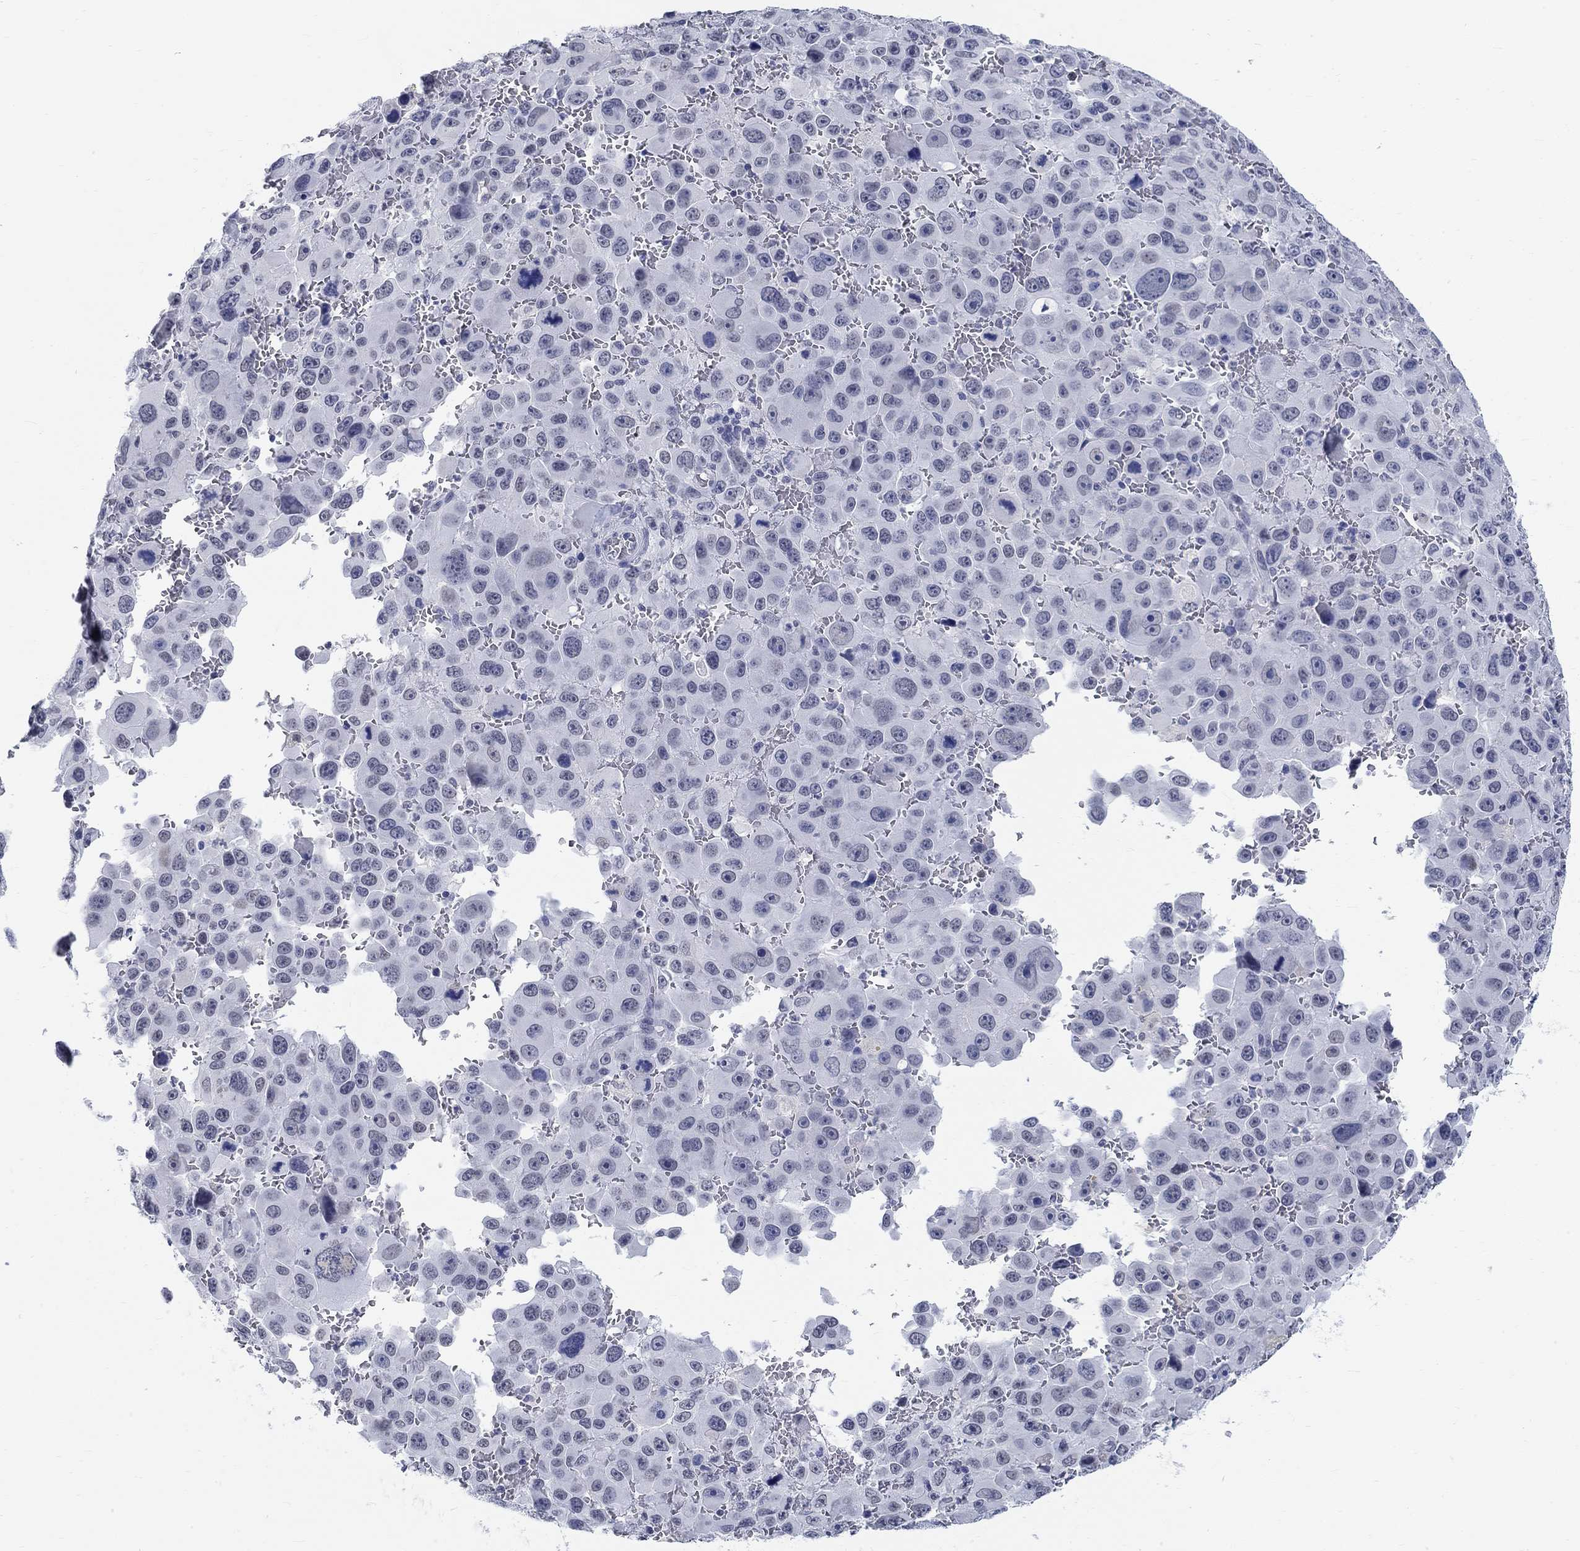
{"staining": {"intensity": "negative", "quantity": "none", "location": "none"}, "tissue": "melanoma", "cell_type": "Tumor cells", "image_type": "cancer", "snomed": [{"axis": "morphology", "description": "Malignant melanoma, NOS"}, {"axis": "topography", "description": "Skin"}], "caption": "Histopathology image shows no significant protein staining in tumor cells of malignant melanoma.", "gene": "ANKS1B", "patient": {"sex": "female", "age": 91}}